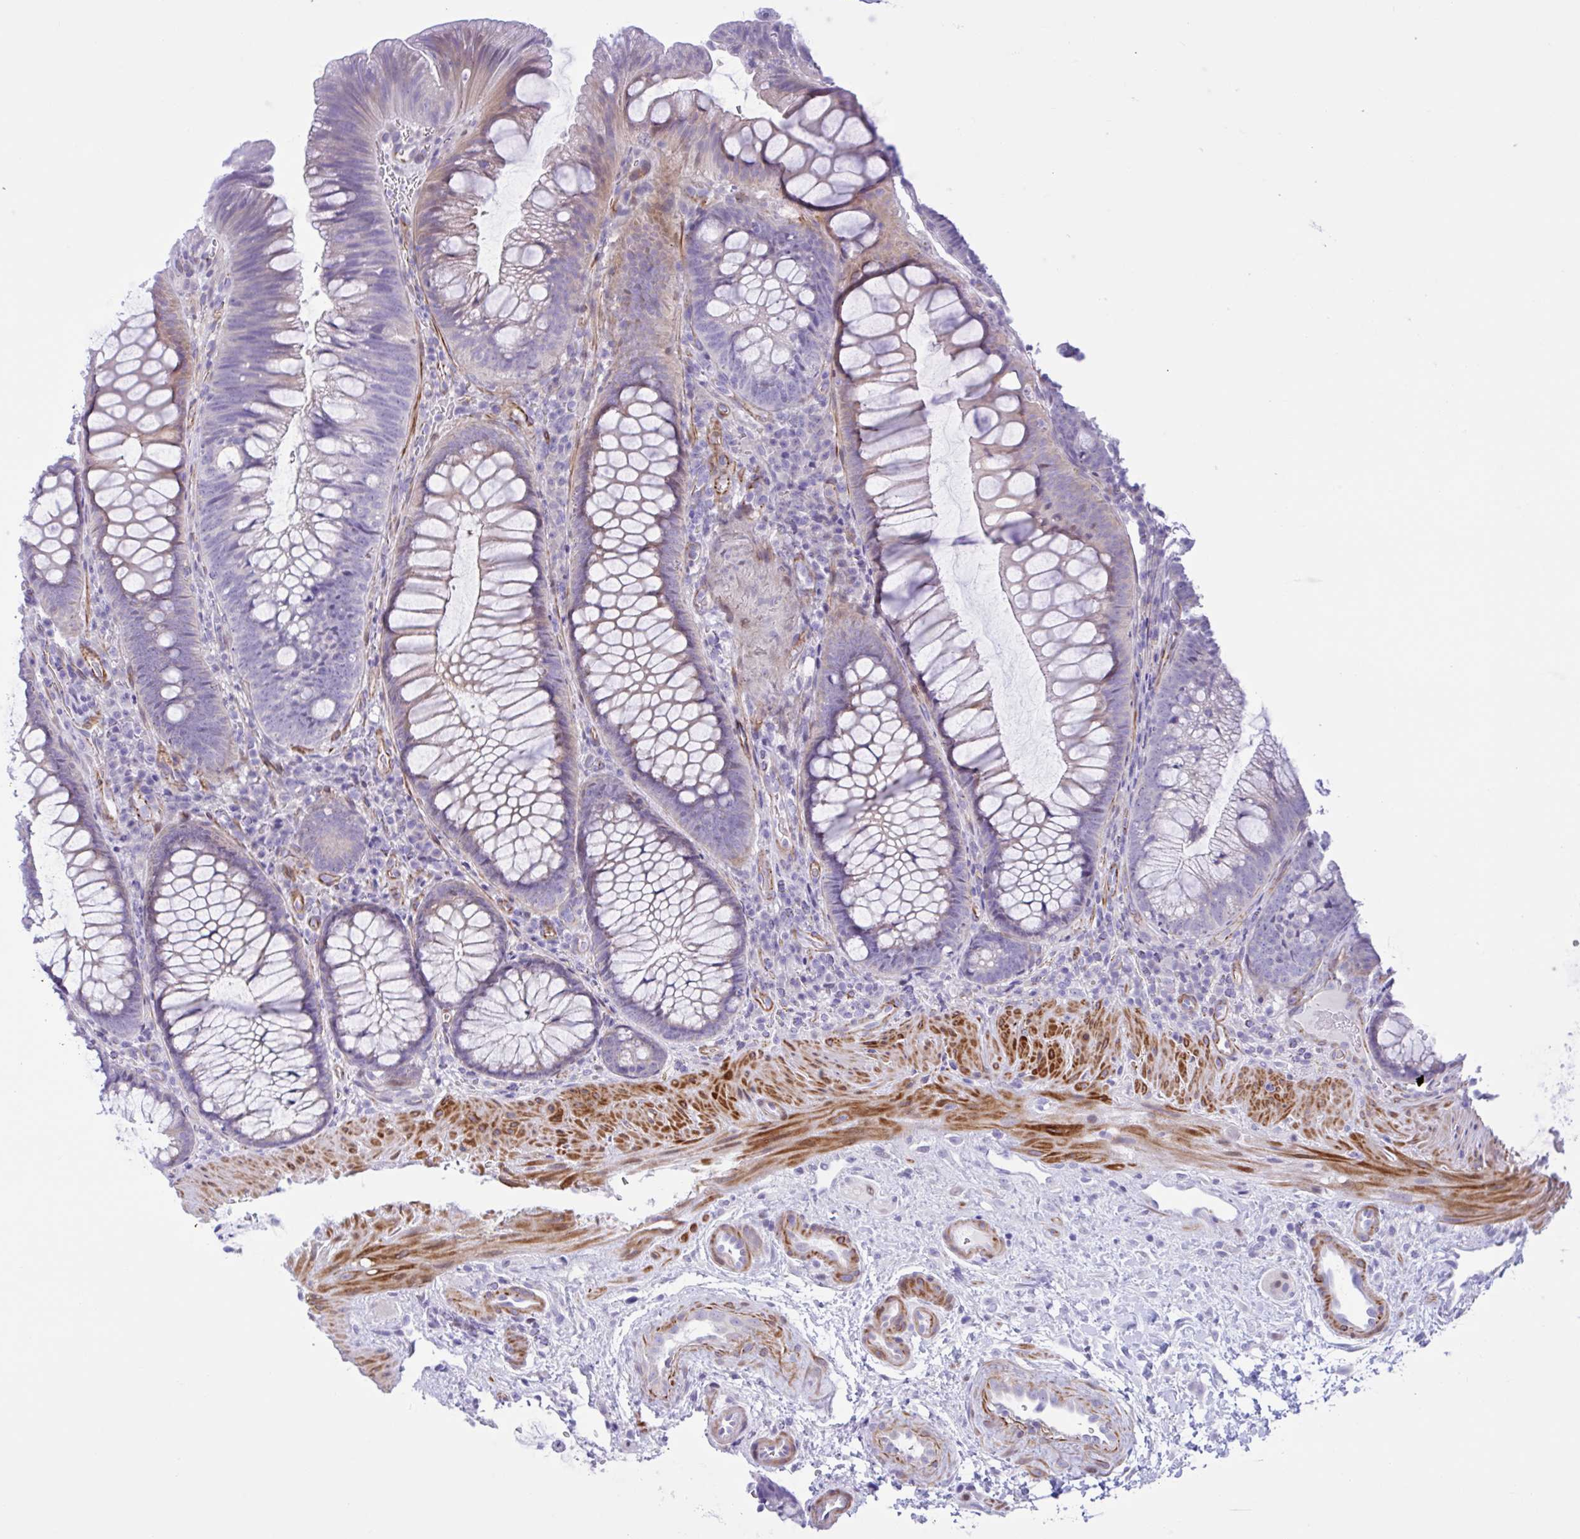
{"staining": {"intensity": "moderate", "quantity": "<25%", "location": "cytoplasmic/membranous"}, "tissue": "colon", "cell_type": "Endothelial cells", "image_type": "normal", "snomed": [{"axis": "morphology", "description": "Normal tissue, NOS"}, {"axis": "morphology", "description": "Adenoma, NOS"}, {"axis": "topography", "description": "Soft tissue"}, {"axis": "topography", "description": "Colon"}], "caption": "Protein staining reveals moderate cytoplasmic/membranous positivity in about <25% of endothelial cells in unremarkable colon. Ihc stains the protein of interest in brown and the nuclei are stained blue.", "gene": "AHCYL2", "patient": {"sex": "male", "age": 47}}